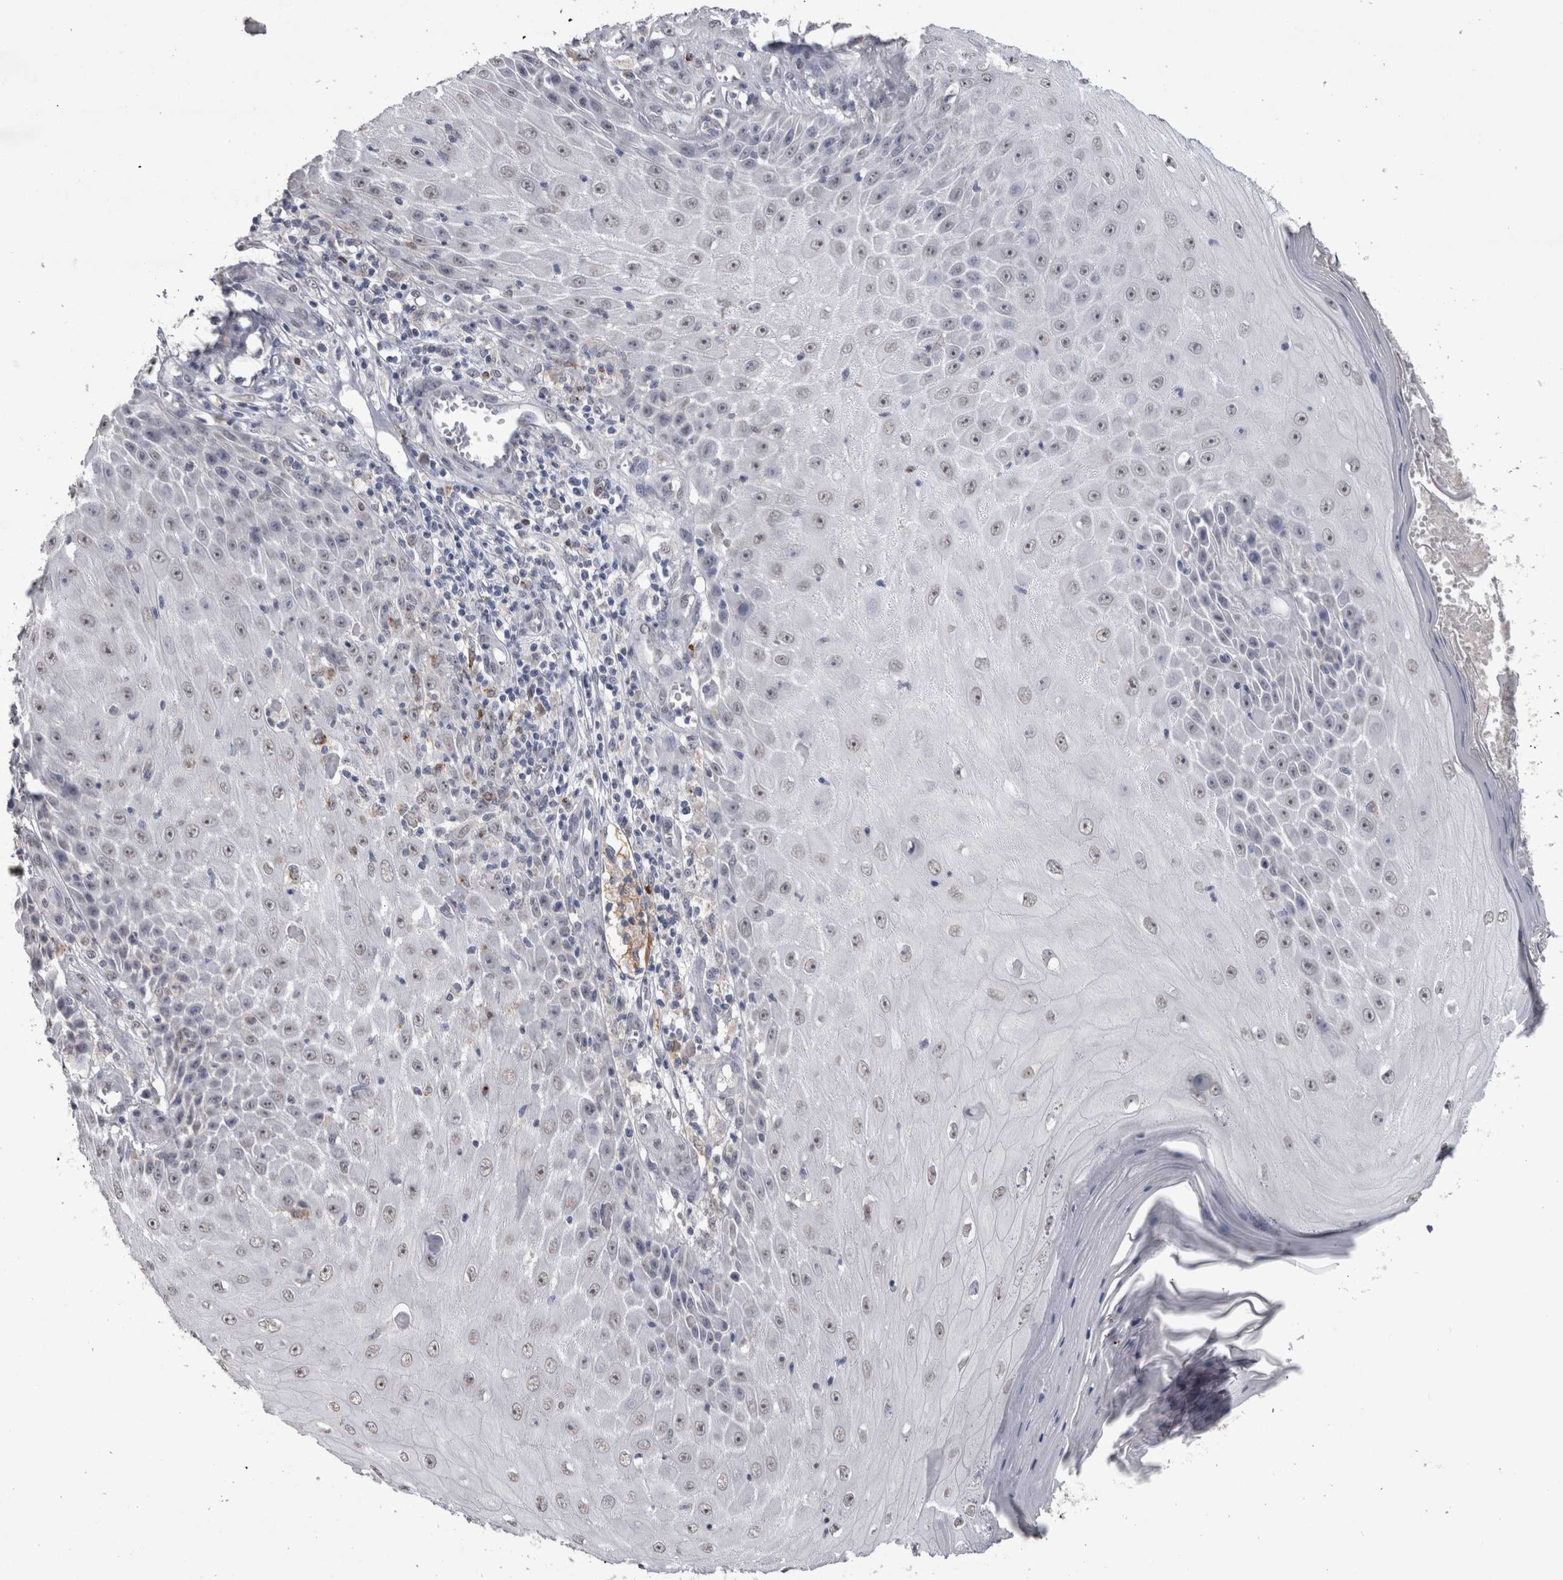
{"staining": {"intensity": "negative", "quantity": "none", "location": "none"}, "tissue": "skin cancer", "cell_type": "Tumor cells", "image_type": "cancer", "snomed": [{"axis": "morphology", "description": "Squamous cell carcinoma, NOS"}, {"axis": "topography", "description": "Skin"}], "caption": "An image of human skin cancer is negative for staining in tumor cells.", "gene": "PAX5", "patient": {"sex": "female", "age": 73}}